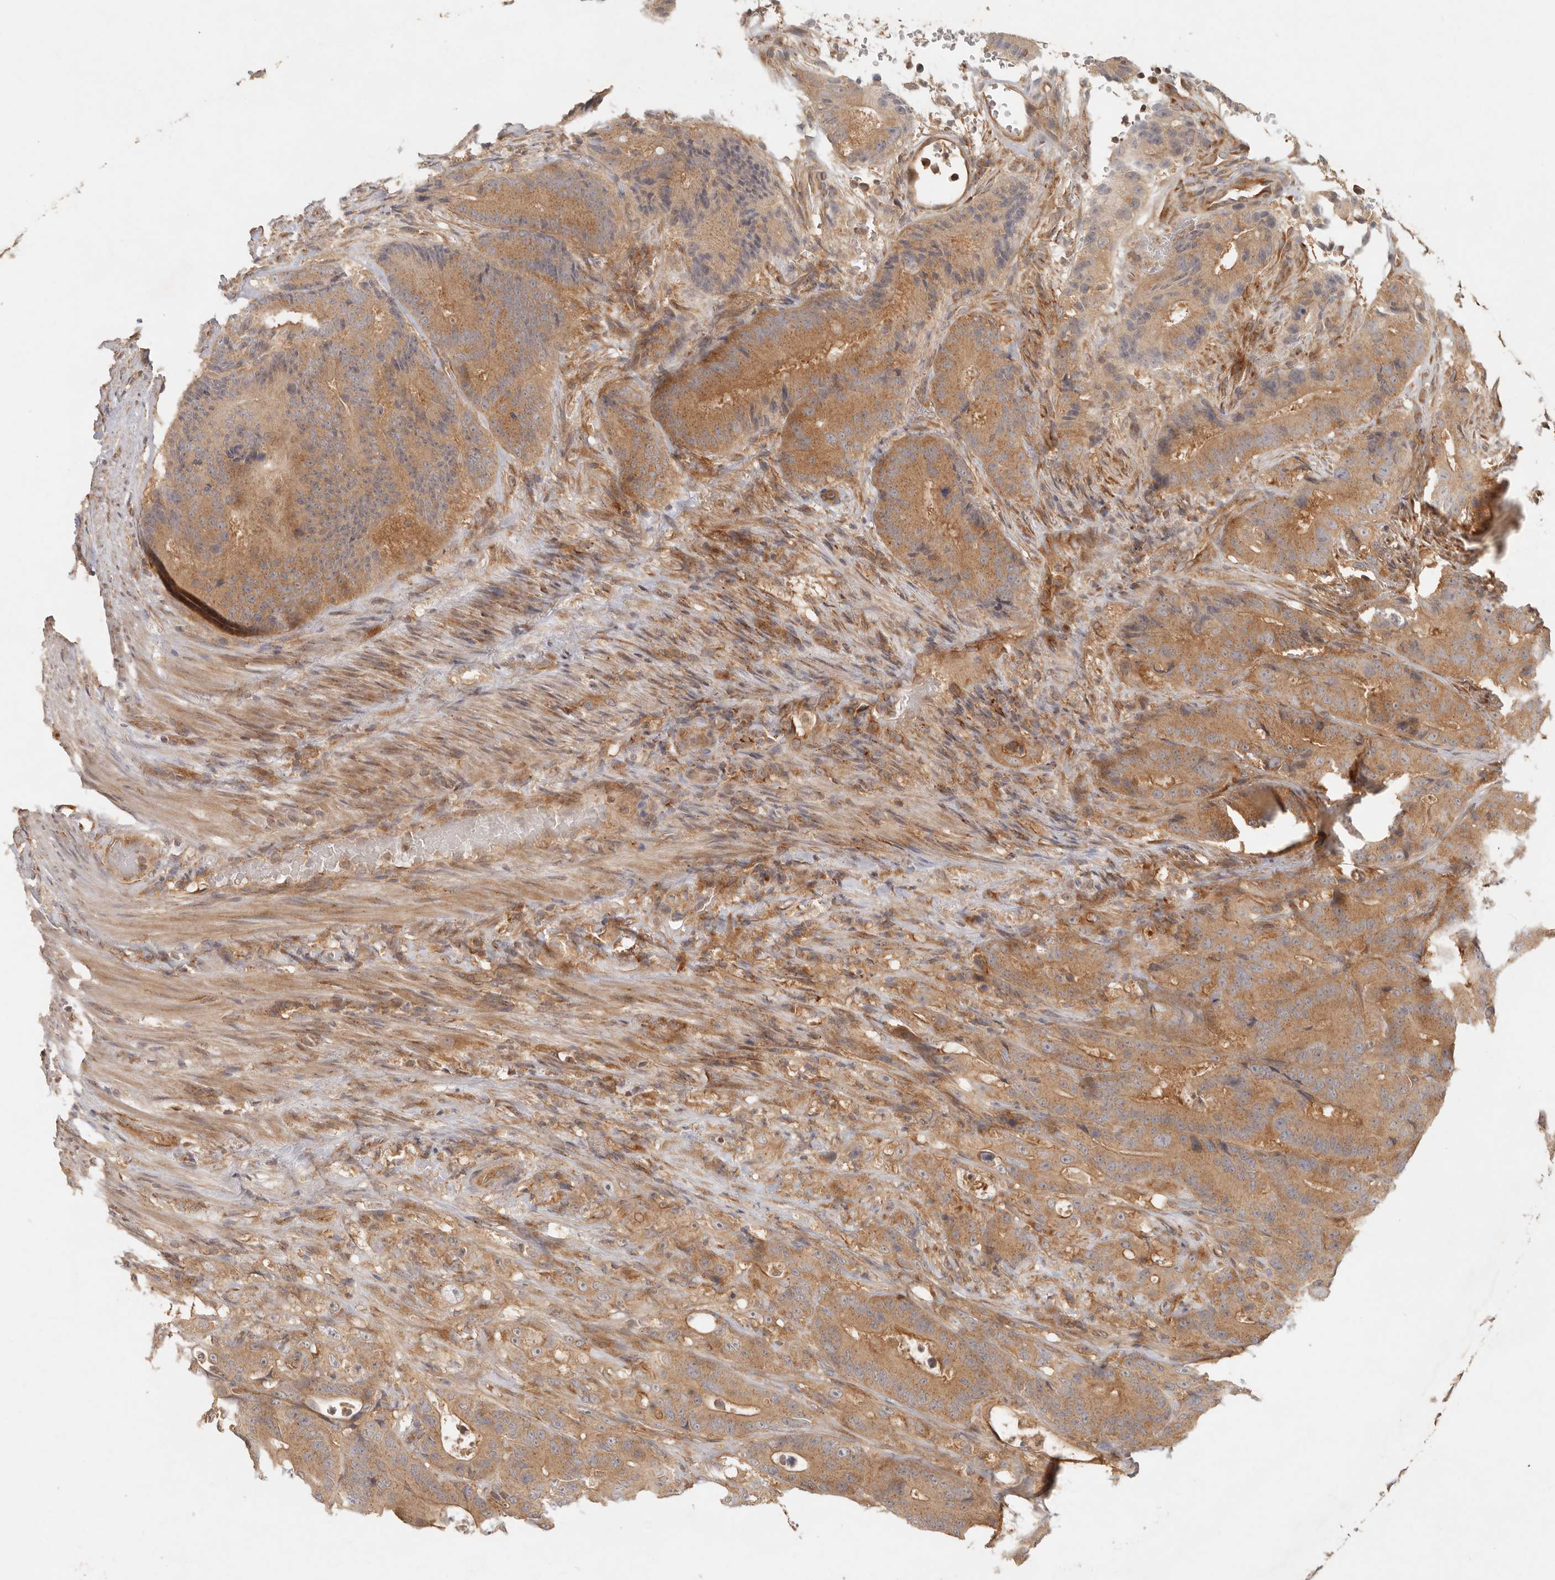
{"staining": {"intensity": "moderate", "quantity": ">75%", "location": "cytoplasmic/membranous"}, "tissue": "colorectal cancer", "cell_type": "Tumor cells", "image_type": "cancer", "snomed": [{"axis": "morphology", "description": "Adenocarcinoma, NOS"}, {"axis": "topography", "description": "Colon"}], "caption": "Immunohistochemical staining of human colorectal cancer reveals medium levels of moderate cytoplasmic/membranous protein expression in about >75% of tumor cells. The staining is performed using DAB (3,3'-diaminobenzidine) brown chromogen to label protein expression. The nuclei are counter-stained blue using hematoxylin.", "gene": "HECTD3", "patient": {"sex": "male", "age": 83}}